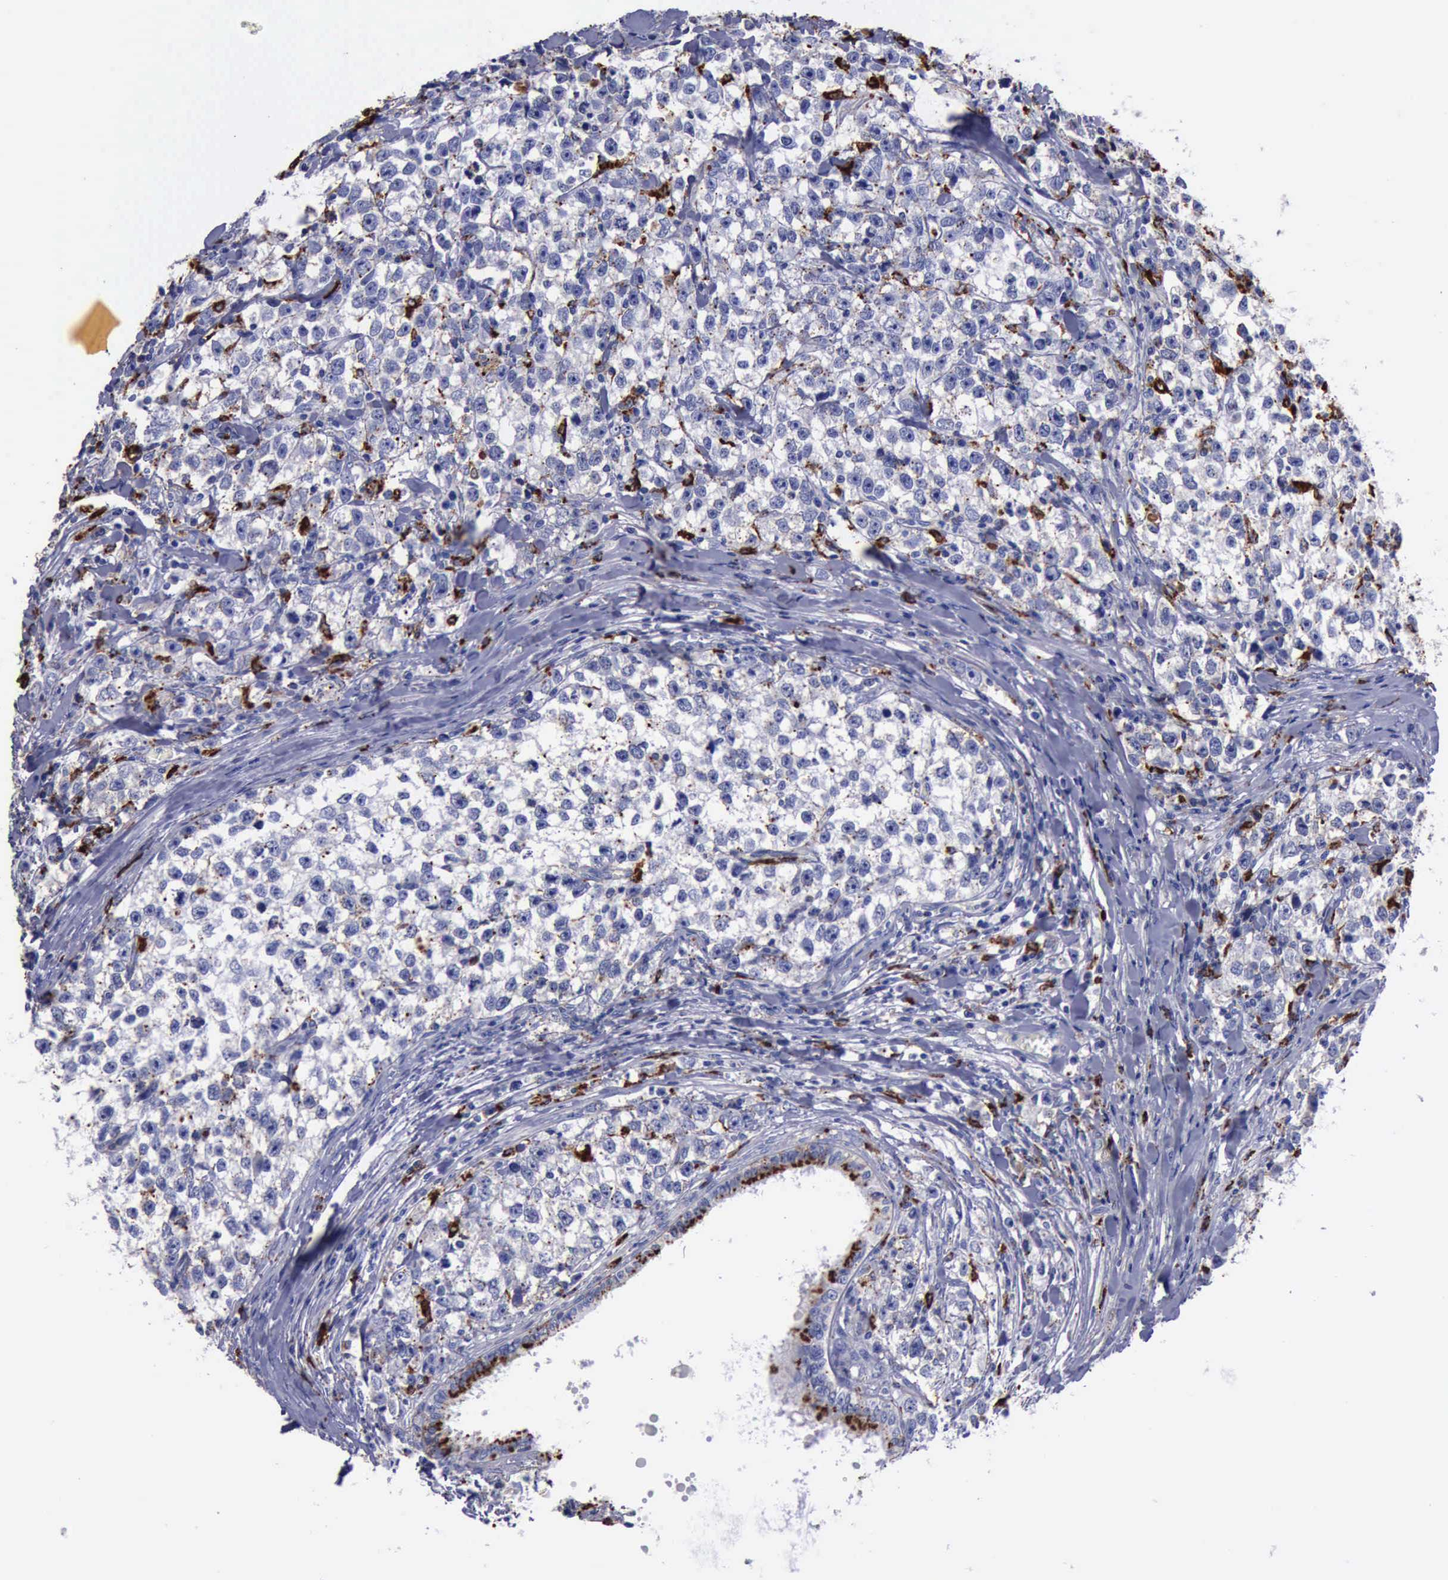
{"staining": {"intensity": "weak", "quantity": "25%-75%", "location": "cytoplasmic/membranous"}, "tissue": "testis cancer", "cell_type": "Tumor cells", "image_type": "cancer", "snomed": [{"axis": "morphology", "description": "Seminoma, NOS"}, {"axis": "morphology", "description": "Carcinoma, Embryonal, NOS"}, {"axis": "topography", "description": "Testis"}], "caption": "Protein expression analysis of testis cancer displays weak cytoplasmic/membranous staining in approximately 25%-75% of tumor cells. The protein is shown in brown color, while the nuclei are stained blue.", "gene": "CTSD", "patient": {"sex": "male", "age": 30}}